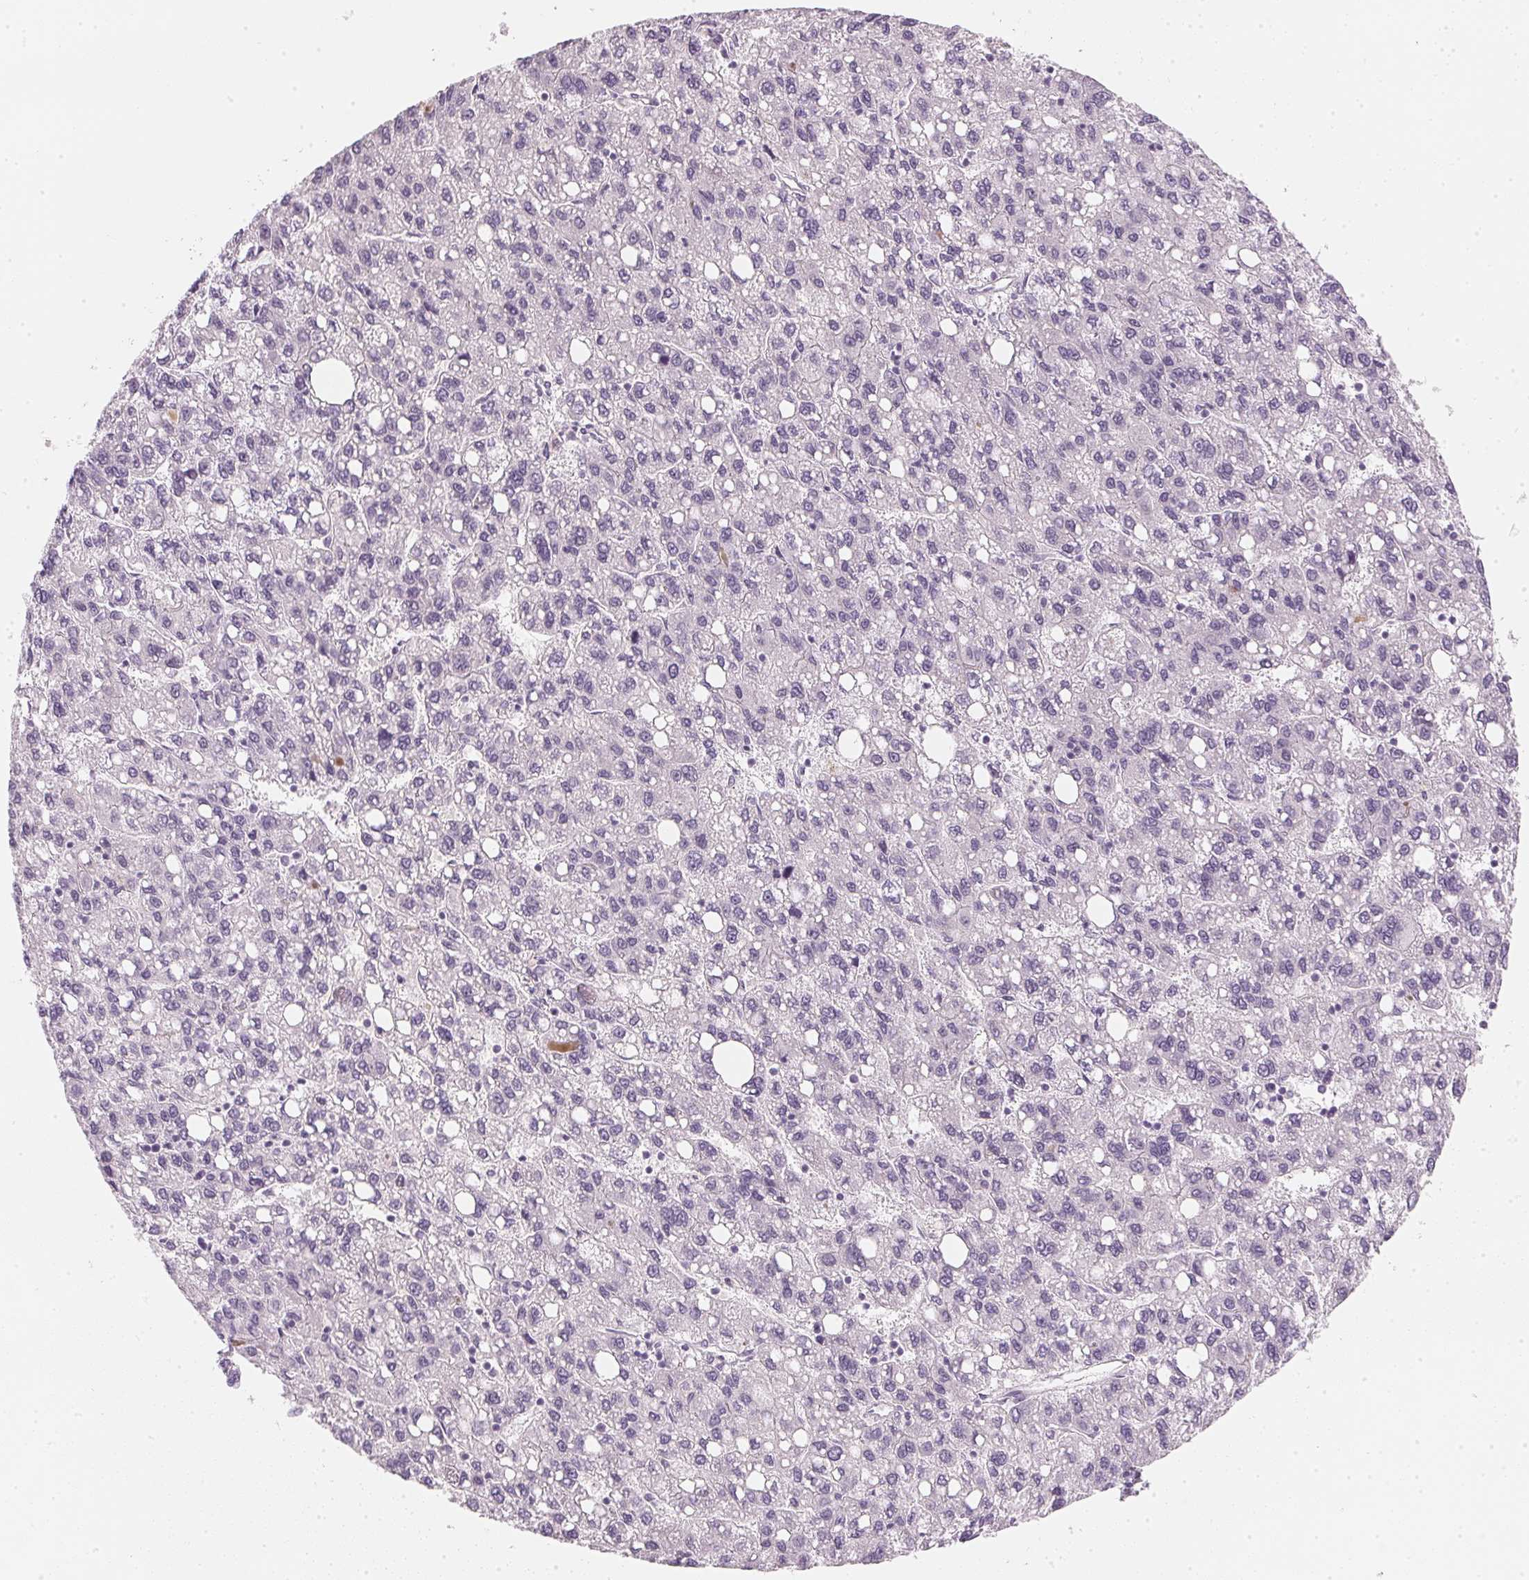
{"staining": {"intensity": "negative", "quantity": "none", "location": "none"}, "tissue": "liver cancer", "cell_type": "Tumor cells", "image_type": "cancer", "snomed": [{"axis": "morphology", "description": "Carcinoma, Hepatocellular, NOS"}, {"axis": "topography", "description": "Liver"}], "caption": "Tumor cells show no significant protein expression in liver cancer.", "gene": "CHST4", "patient": {"sex": "female", "age": 82}}